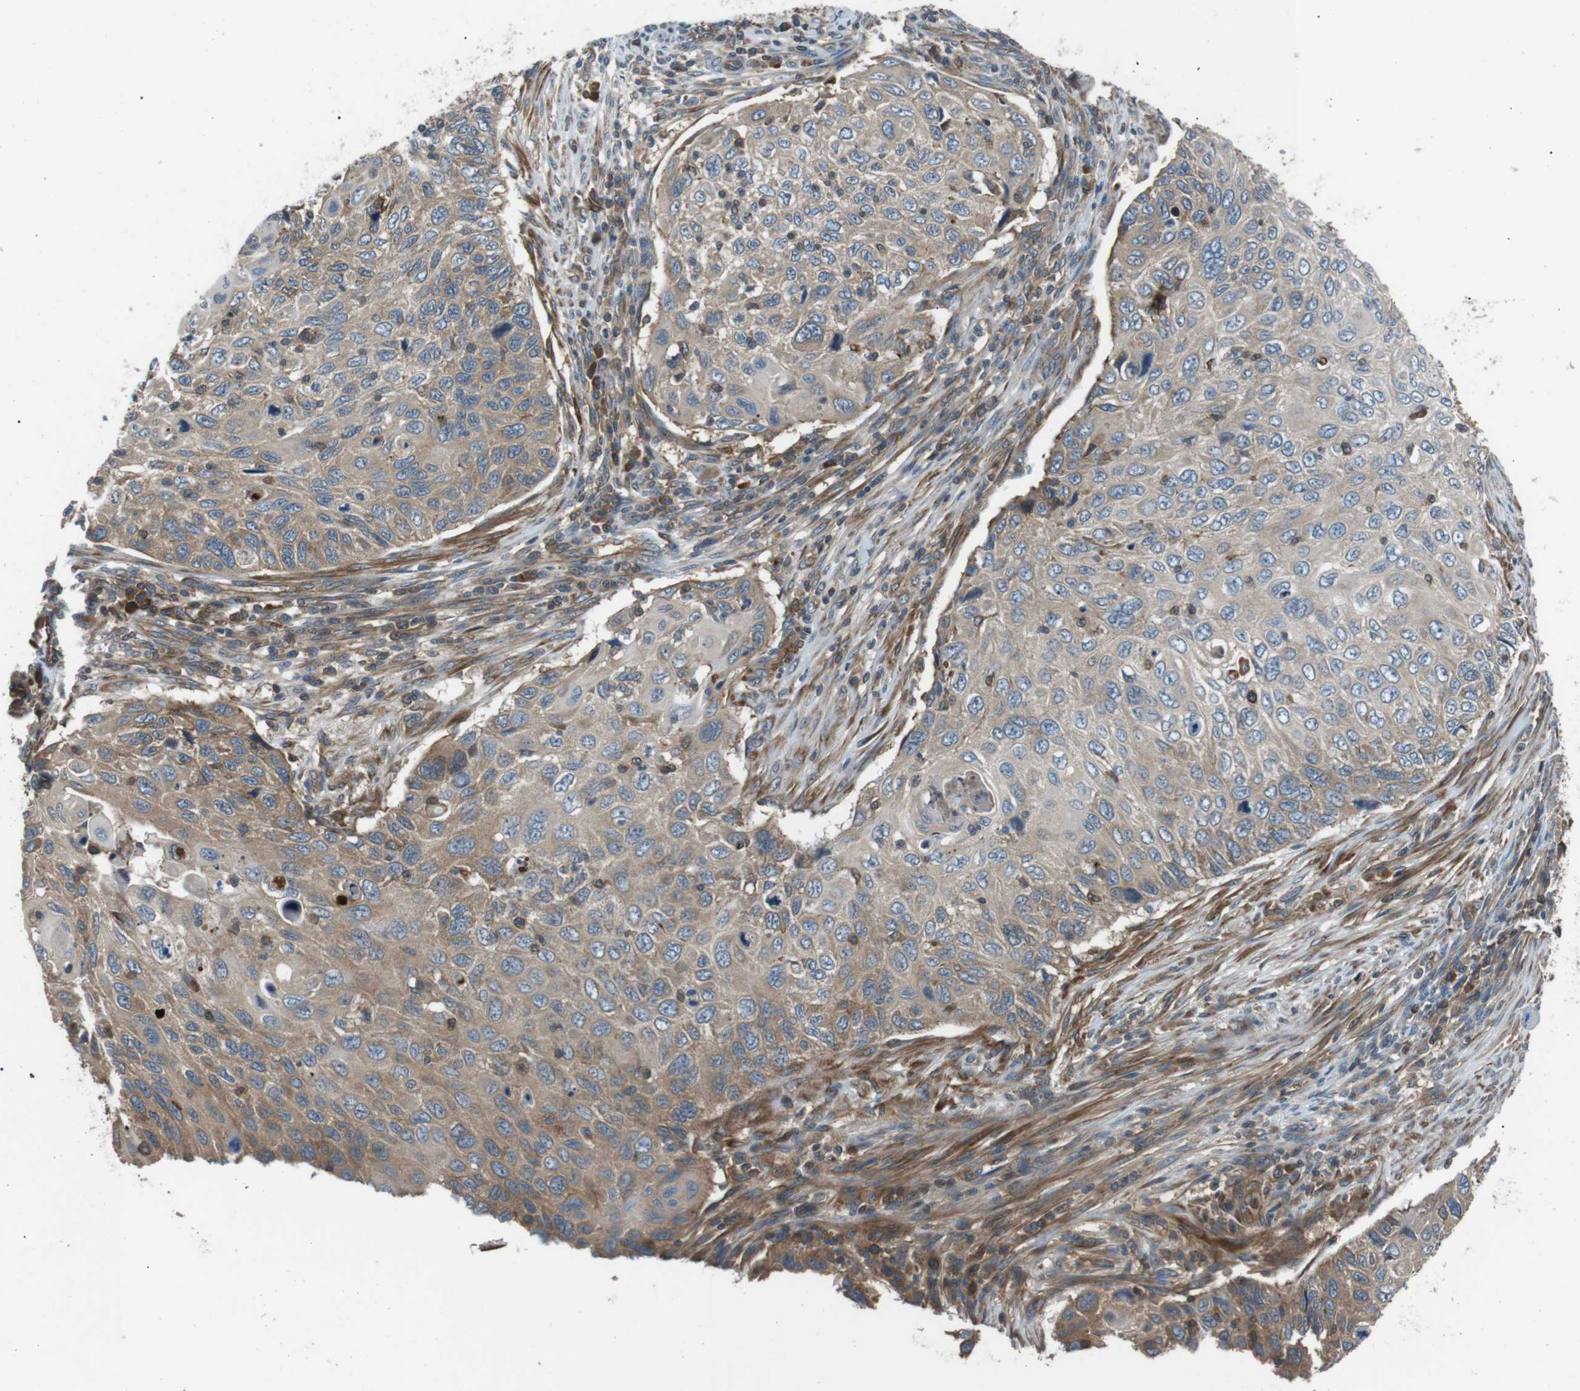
{"staining": {"intensity": "weak", "quantity": "25%-75%", "location": "cytoplasmic/membranous"}, "tissue": "cervical cancer", "cell_type": "Tumor cells", "image_type": "cancer", "snomed": [{"axis": "morphology", "description": "Squamous cell carcinoma, NOS"}, {"axis": "topography", "description": "Cervix"}], "caption": "Cervical cancer stained for a protein exhibits weak cytoplasmic/membranous positivity in tumor cells. (Stains: DAB (3,3'-diaminobenzidine) in brown, nuclei in blue, Microscopy: brightfield microscopy at high magnification).", "gene": "GPR161", "patient": {"sex": "female", "age": 70}}